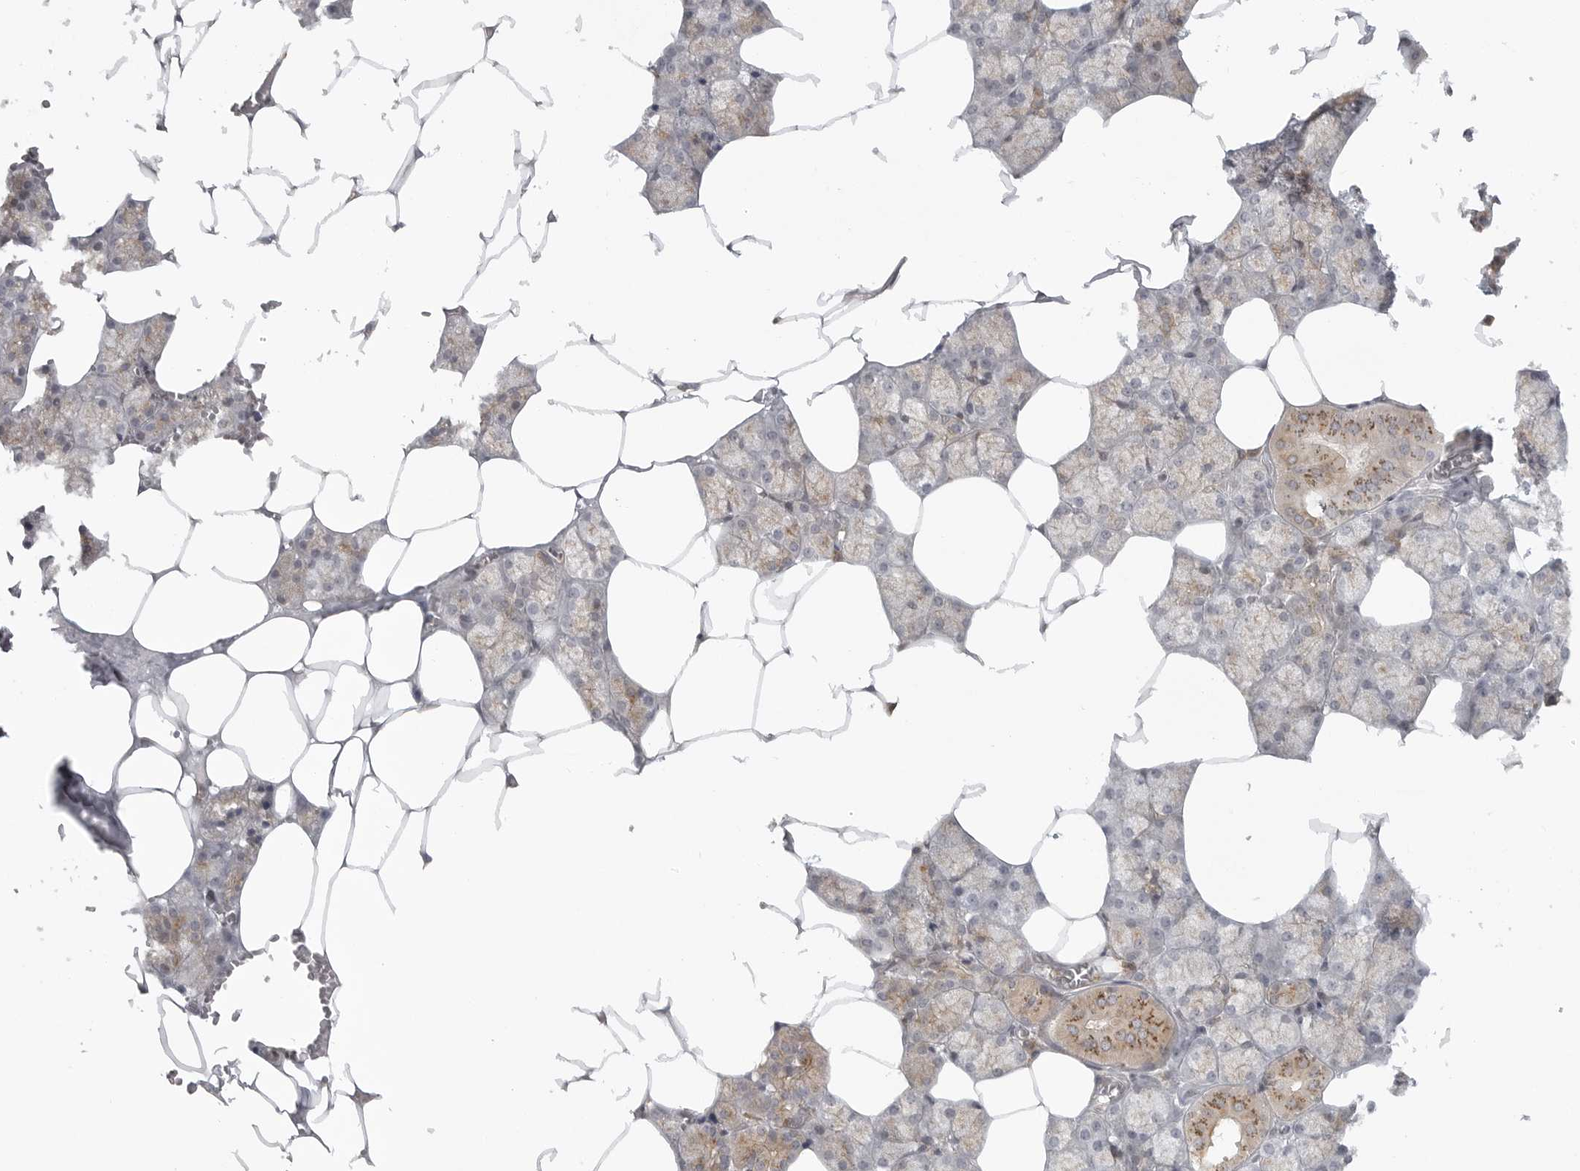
{"staining": {"intensity": "moderate", "quantity": "25%-75%", "location": "cytoplasmic/membranous"}, "tissue": "salivary gland", "cell_type": "Glandular cells", "image_type": "normal", "snomed": [{"axis": "morphology", "description": "Normal tissue, NOS"}, {"axis": "topography", "description": "Salivary gland"}], "caption": "A medium amount of moderate cytoplasmic/membranous staining is identified in about 25%-75% of glandular cells in normal salivary gland.", "gene": "FAT3", "patient": {"sex": "male", "age": 62}}